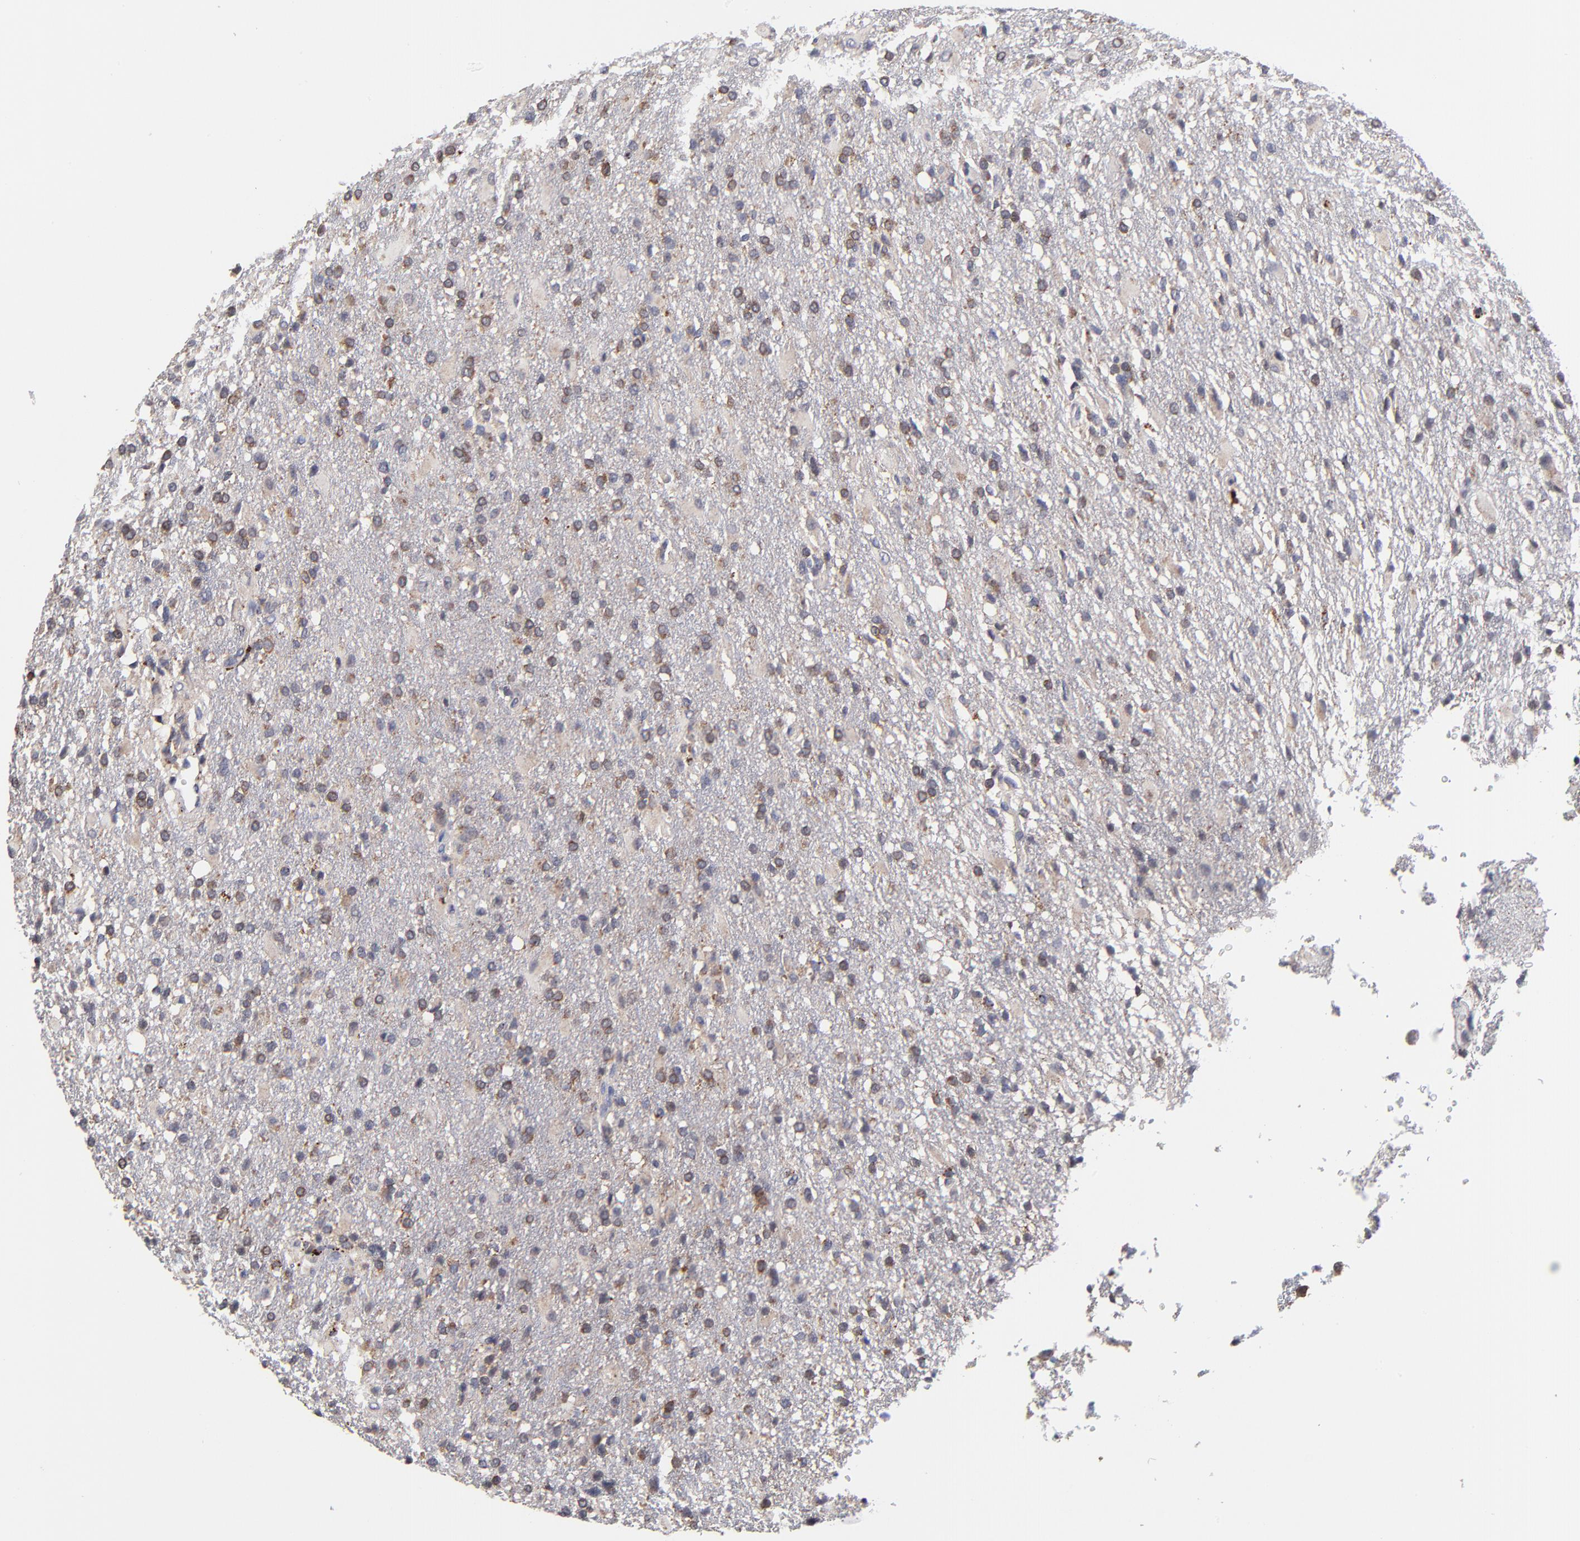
{"staining": {"intensity": "weak", "quantity": "25%-75%", "location": "cytoplasmic/membranous"}, "tissue": "glioma", "cell_type": "Tumor cells", "image_type": "cancer", "snomed": [{"axis": "morphology", "description": "Glioma, malignant, High grade"}, {"axis": "topography", "description": "Brain"}], "caption": "Immunohistochemical staining of glioma reveals low levels of weak cytoplasmic/membranous protein staining in about 25%-75% of tumor cells.", "gene": "PDE4B", "patient": {"sex": "male", "age": 68}}